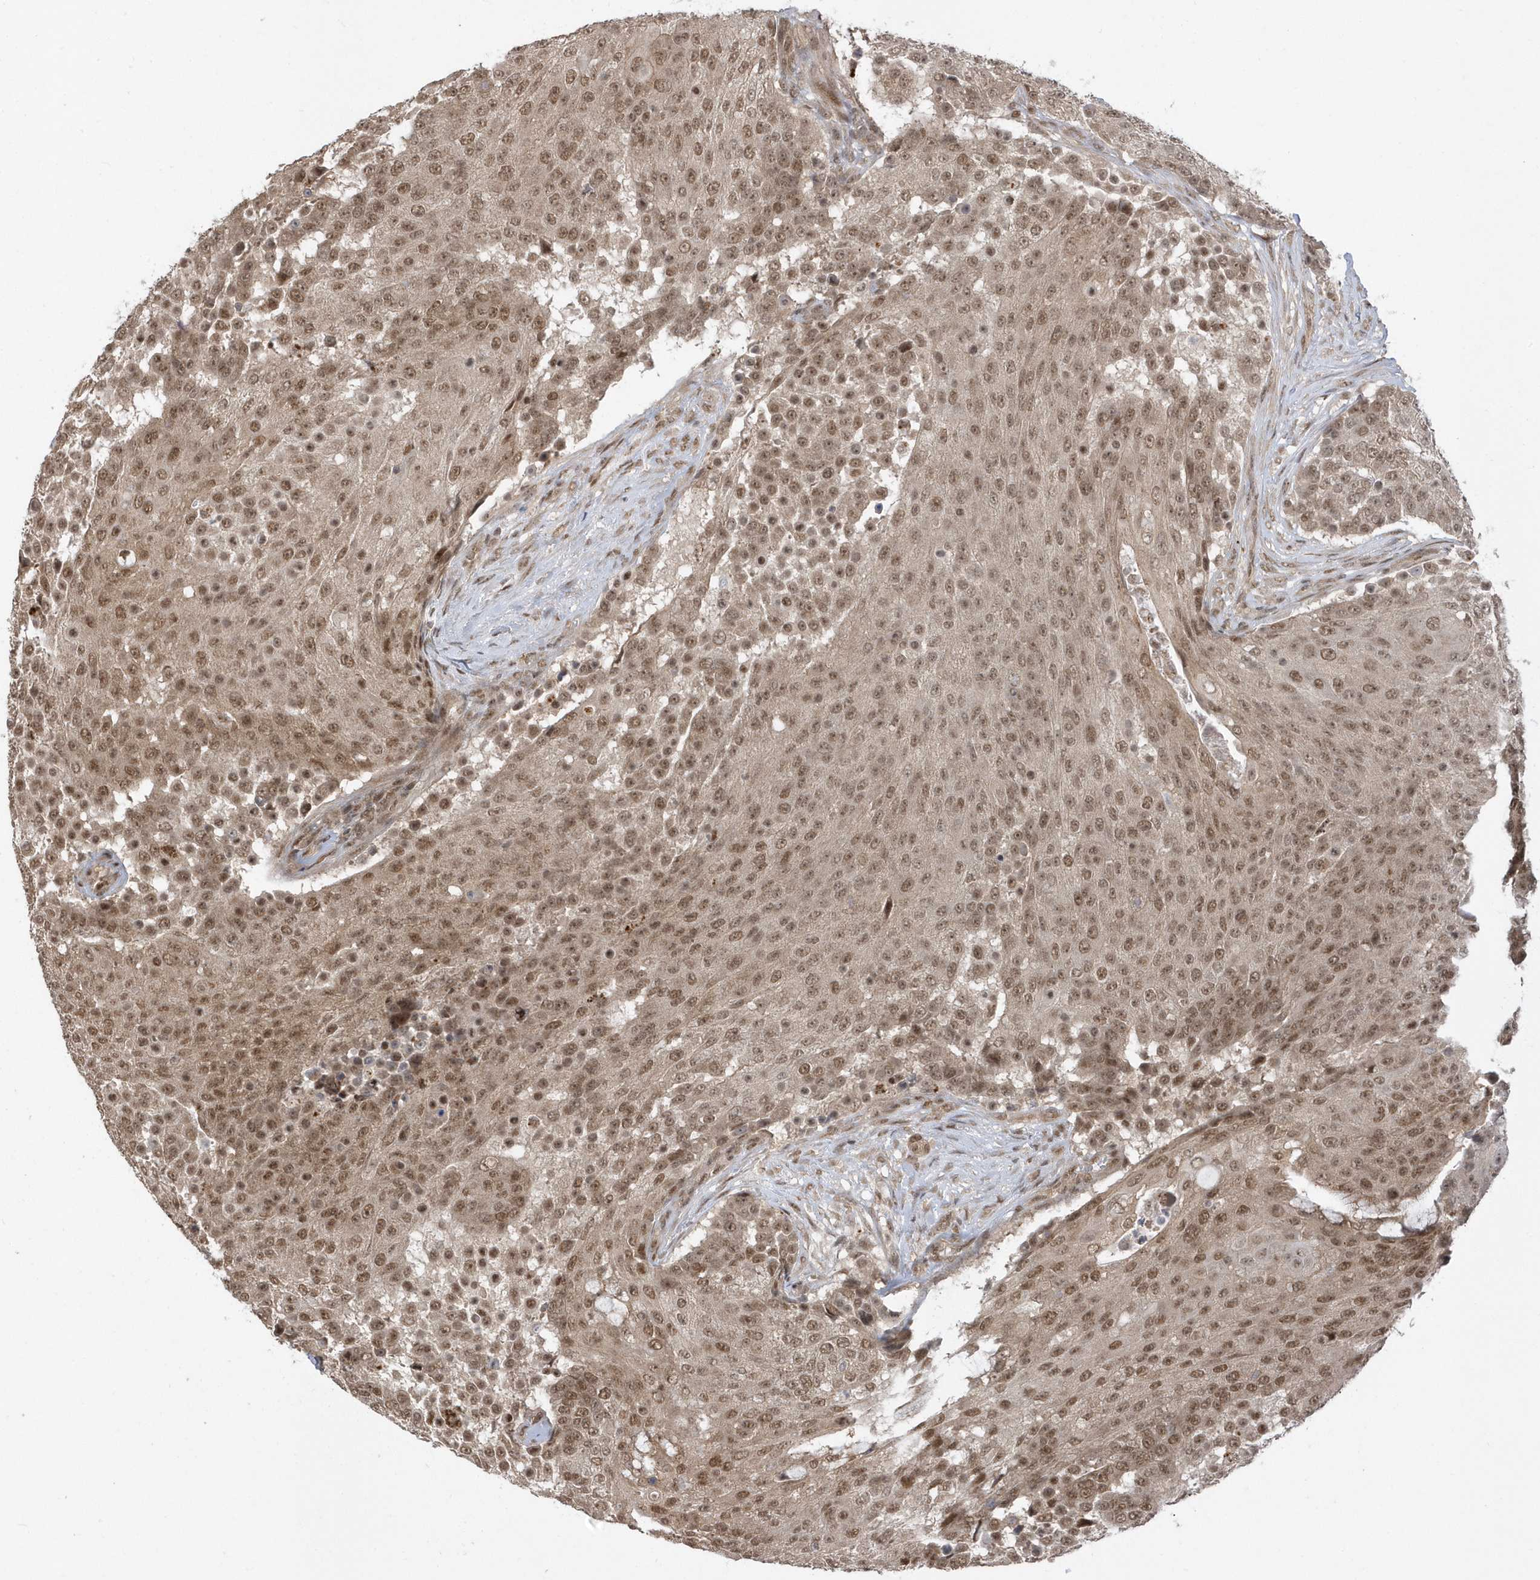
{"staining": {"intensity": "moderate", "quantity": ">75%", "location": "cytoplasmic/membranous,nuclear"}, "tissue": "urothelial cancer", "cell_type": "Tumor cells", "image_type": "cancer", "snomed": [{"axis": "morphology", "description": "Urothelial carcinoma, High grade"}, {"axis": "topography", "description": "Urinary bladder"}], "caption": "An IHC micrograph of neoplastic tissue is shown. Protein staining in brown highlights moderate cytoplasmic/membranous and nuclear positivity in high-grade urothelial carcinoma within tumor cells.", "gene": "USP53", "patient": {"sex": "female", "age": 63}}